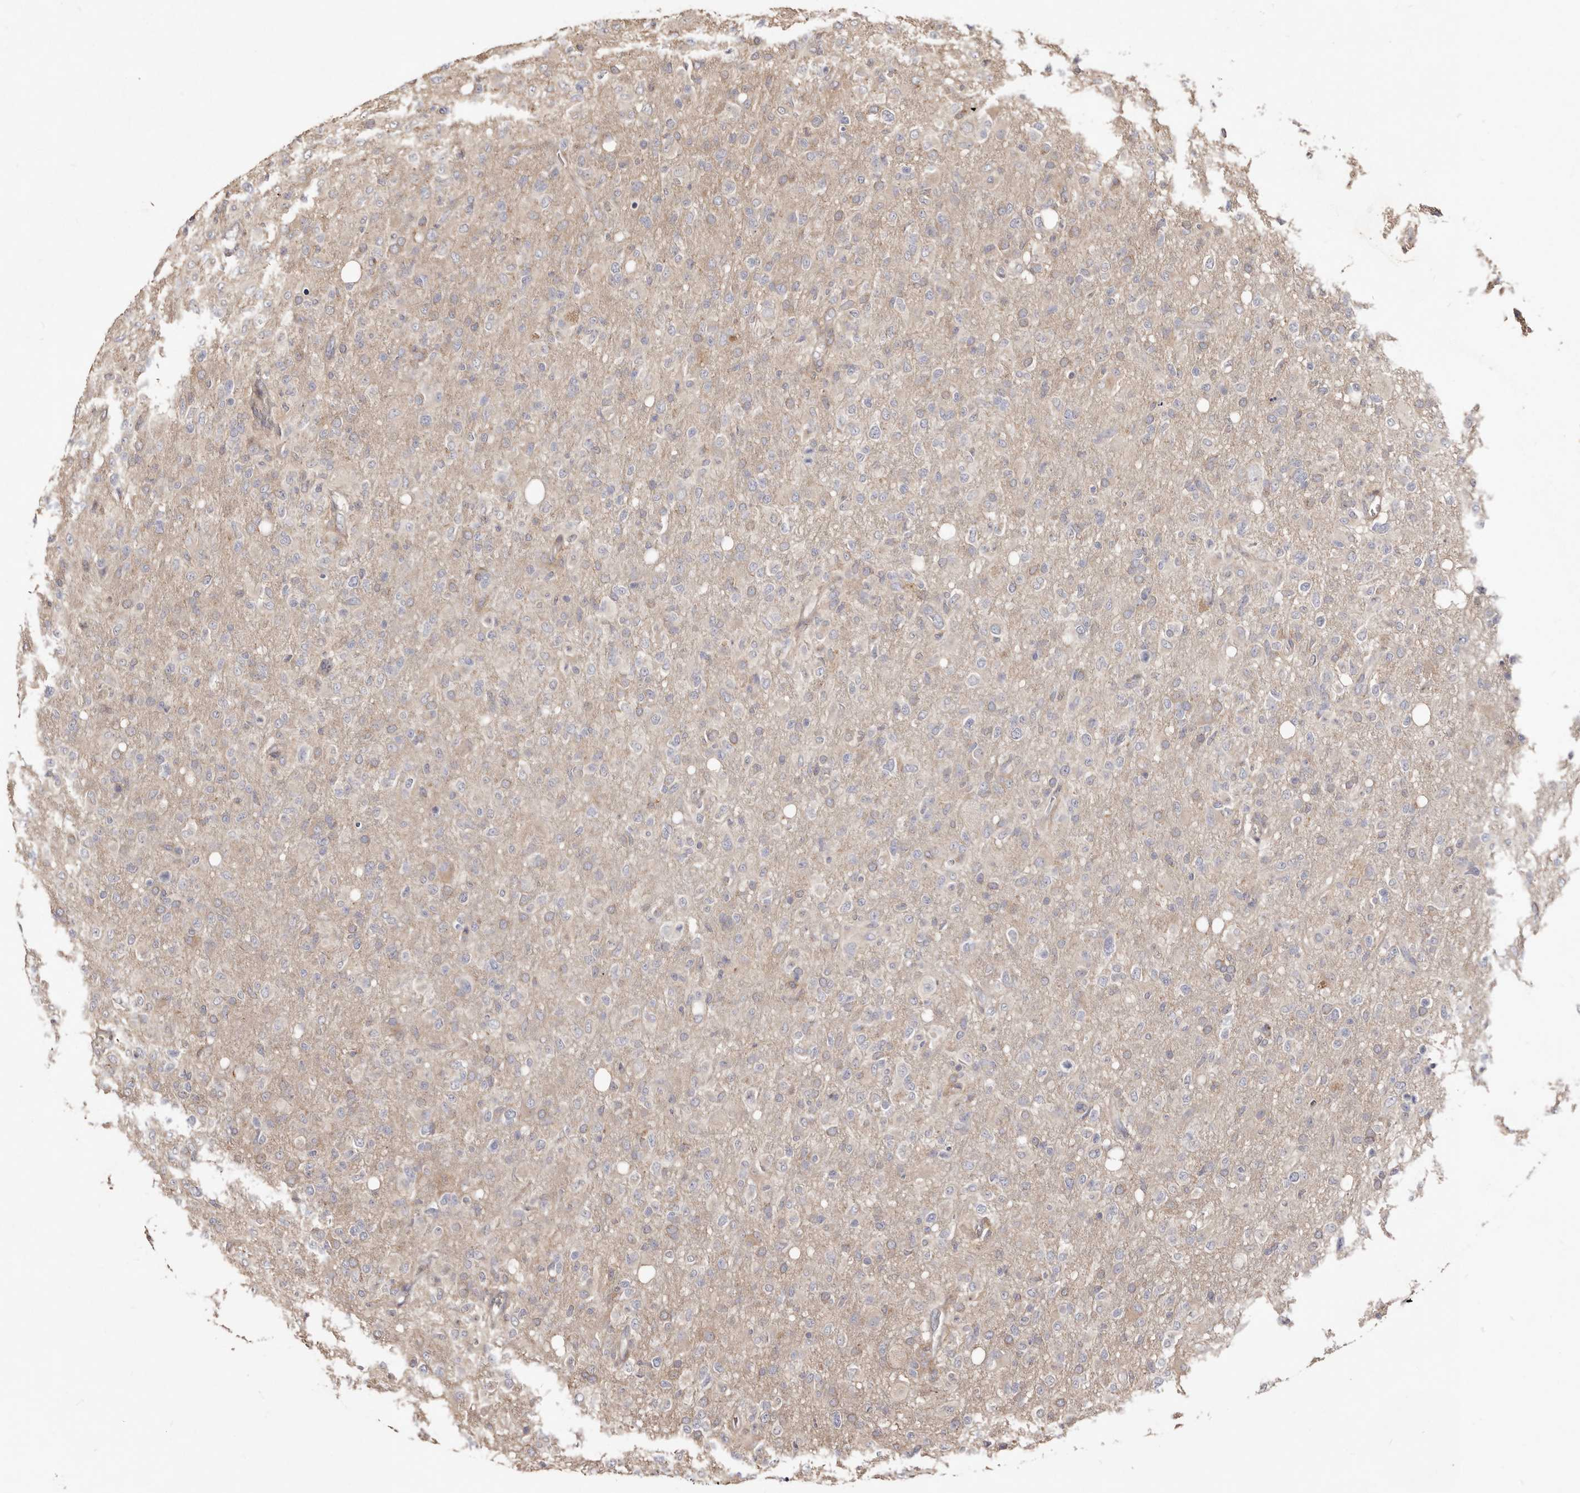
{"staining": {"intensity": "negative", "quantity": "none", "location": "none"}, "tissue": "glioma", "cell_type": "Tumor cells", "image_type": "cancer", "snomed": [{"axis": "morphology", "description": "Glioma, malignant, High grade"}, {"axis": "topography", "description": "Brain"}], "caption": "Immunohistochemical staining of glioma displays no significant positivity in tumor cells.", "gene": "LRRC25", "patient": {"sex": "female", "age": 57}}